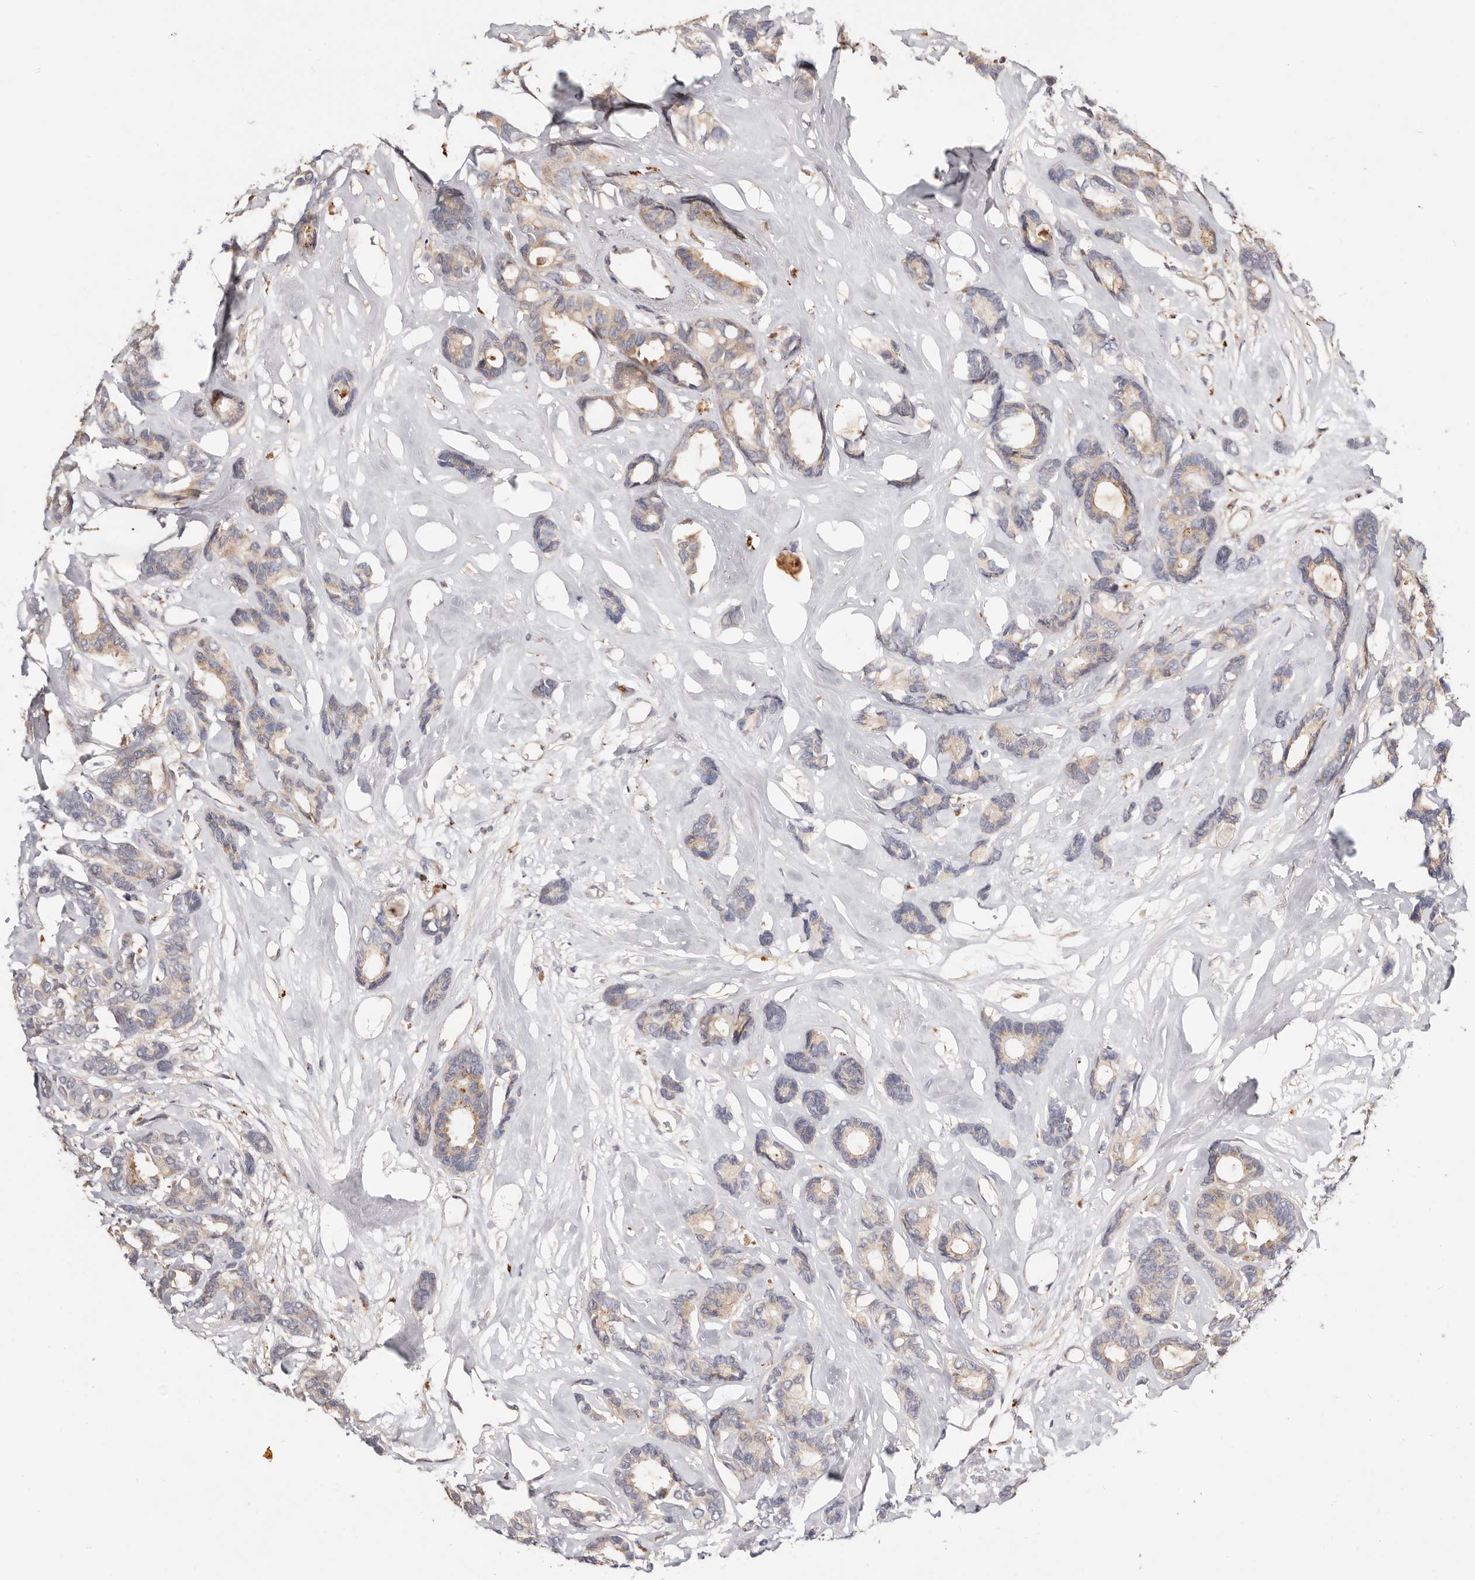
{"staining": {"intensity": "moderate", "quantity": "25%-75%", "location": "cytoplasmic/membranous"}, "tissue": "breast cancer", "cell_type": "Tumor cells", "image_type": "cancer", "snomed": [{"axis": "morphology", "description": "Duct carcinoma"}, {"axis": "topography", "description": "Breast"}], "caption": "A brown stain highlights moderate cytoplasmic/membranous positivity of a protein in breast cancer (intraductal carcinoma) tumor cells. The staining is performed using DAB brown chromogen to label protein expression. The nuclei are counter-stained blue using hematoxylin.", "gene": "USP33", "patient": {"sex": "female", "age": 87}}